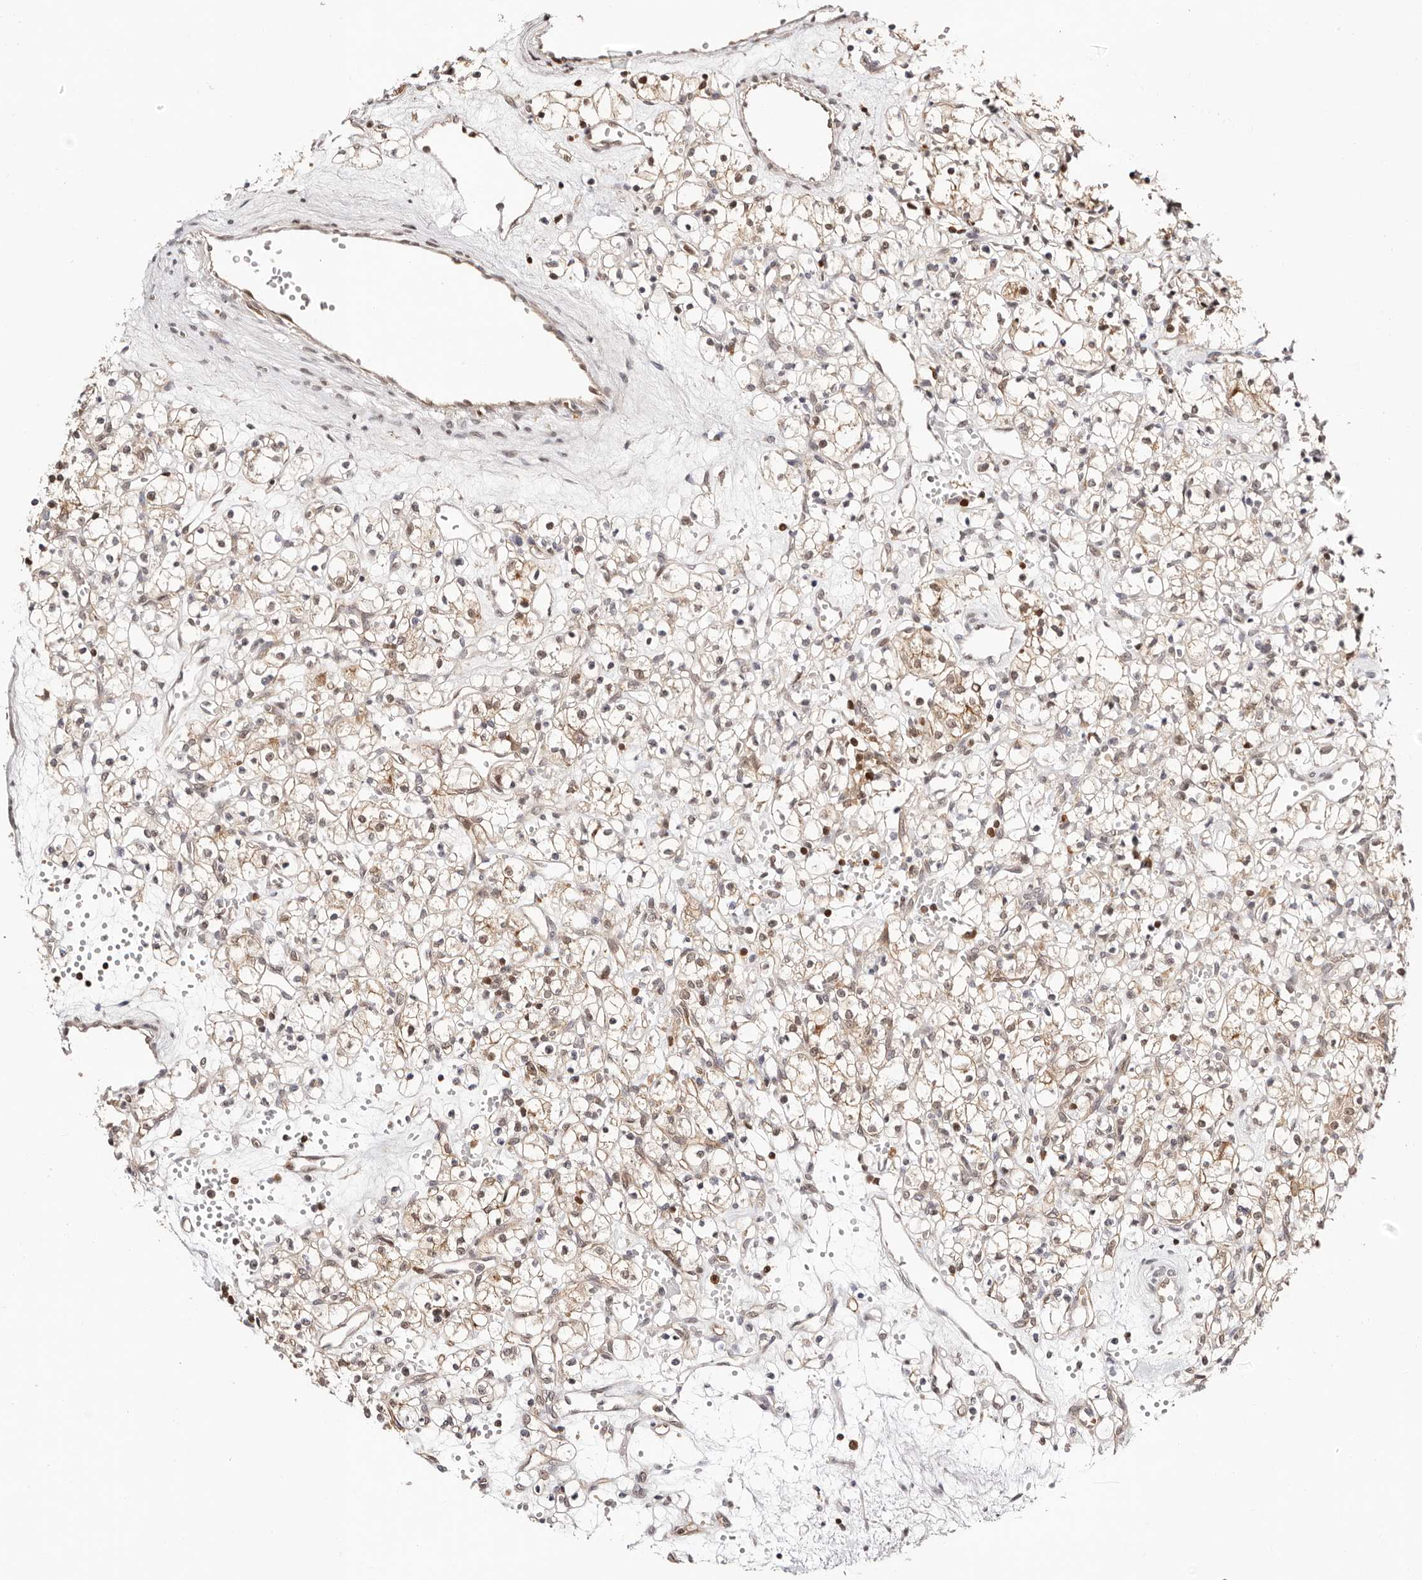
{"staining": {"intensity": "weak", "quantity": "<25%", "location": "cytoplasmic/membranous"}, "tissue": "renal cancer", "cell_type": "Tumor cells", "image_type": "cancer", "snomed": [{"axis": "morphology", "description": "Adenocarcinoma, NOS"}, {"axis": "topography", "description": "Kidney"}], "caption": "This is an IHC histopathology image of renal cancer. There is no expression in tumor cells.", "gene": "STAT5A", "patient": {"sex": "female", "age": 59}}